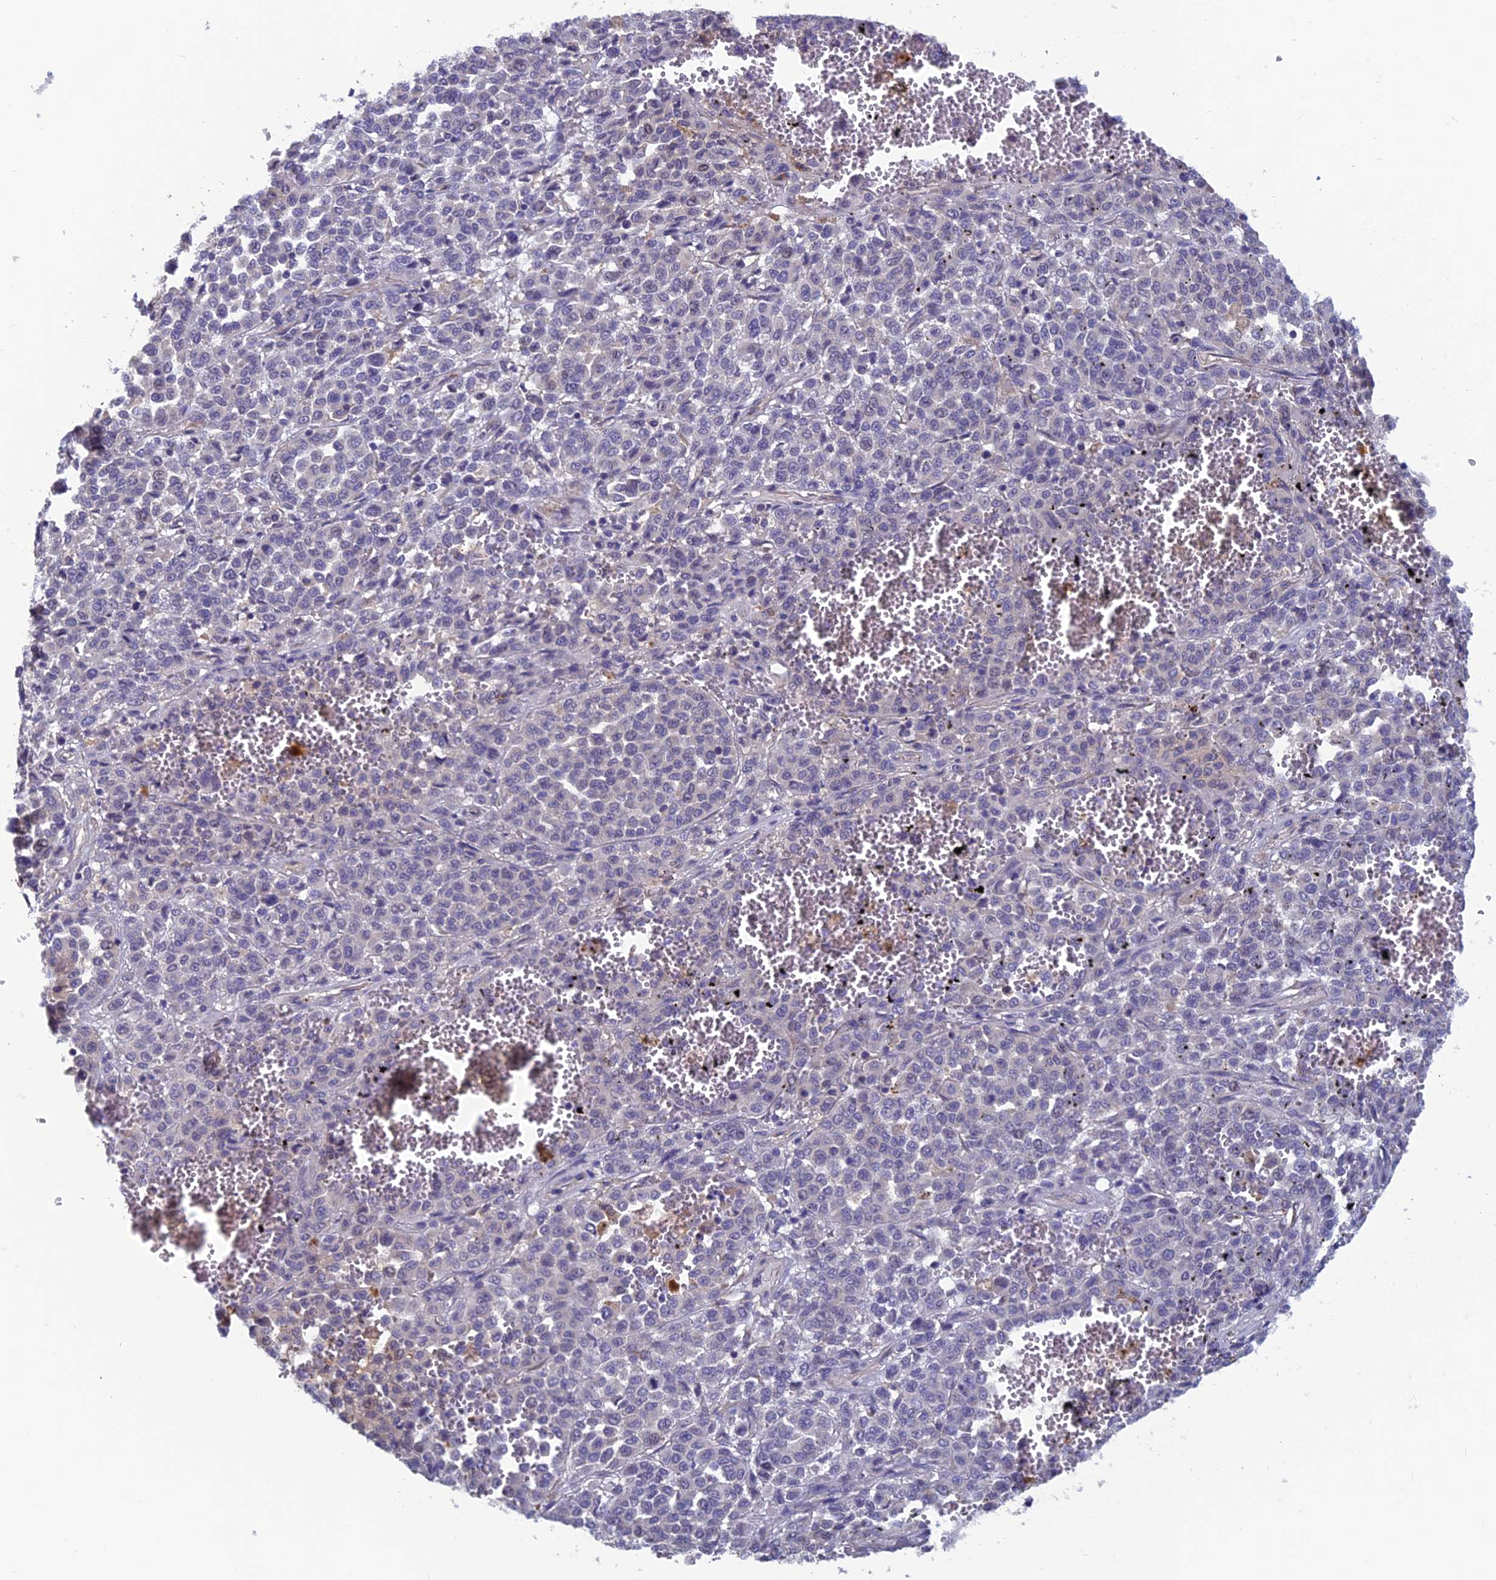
{"staining": {"intensity": "negative", "quantity": "none", "location": "none"}, "tissue": "melanoma", "cell_type": "Tumor cells", "image_type": "cancer", "snomed": [{"axis": "morphology", "description": "Malignant melanoma, Metastatic site"}, {"axis": "topography", "description": "Pancreas"}], "caption": "Melanoma was stained to show a protein in brown. There is no significant staining in tumor cells.", "gene": "HECA", "patient": {"sex": "female", "age": 30}}